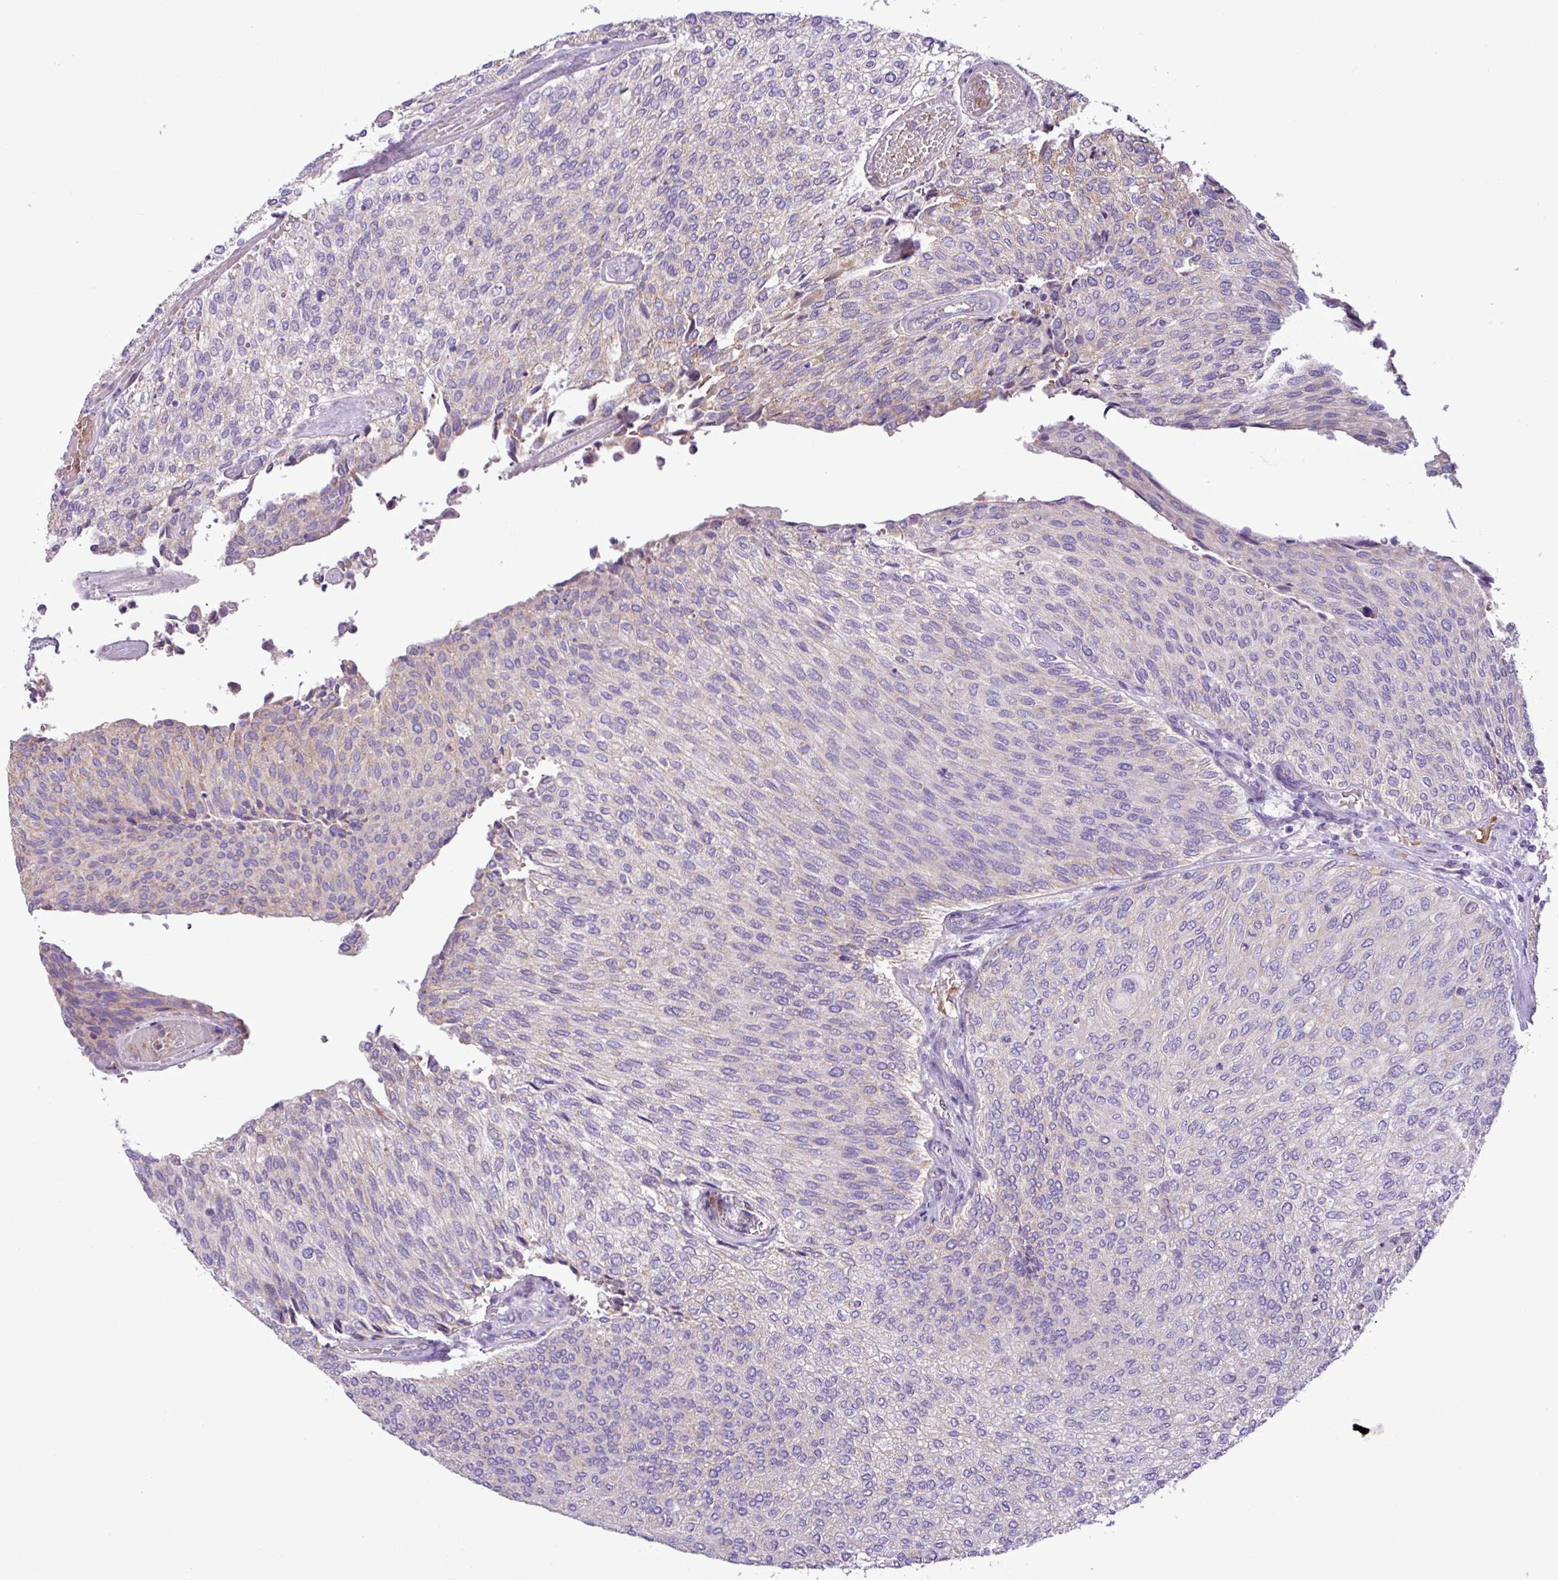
{"staining": {"intensity": "negative", "quantity": "none", "location": "none"}, "tissue": "urothelial cancer", "cell_type": "Tumor cells", "image_type": "cancer", "snomed": [{"axis": "morphology", "description": "Urothelial carcinoma, Low grade"}, {"axis": "topography", "description": "Urinary bladder"}], "caption": "Immunohistochemical staining of human urothelial carcinoma (low-grade) displays no significant positivity in tumor cells.", "gene": "FAM183A", "patient": {"sex": "female", "age": 79}}